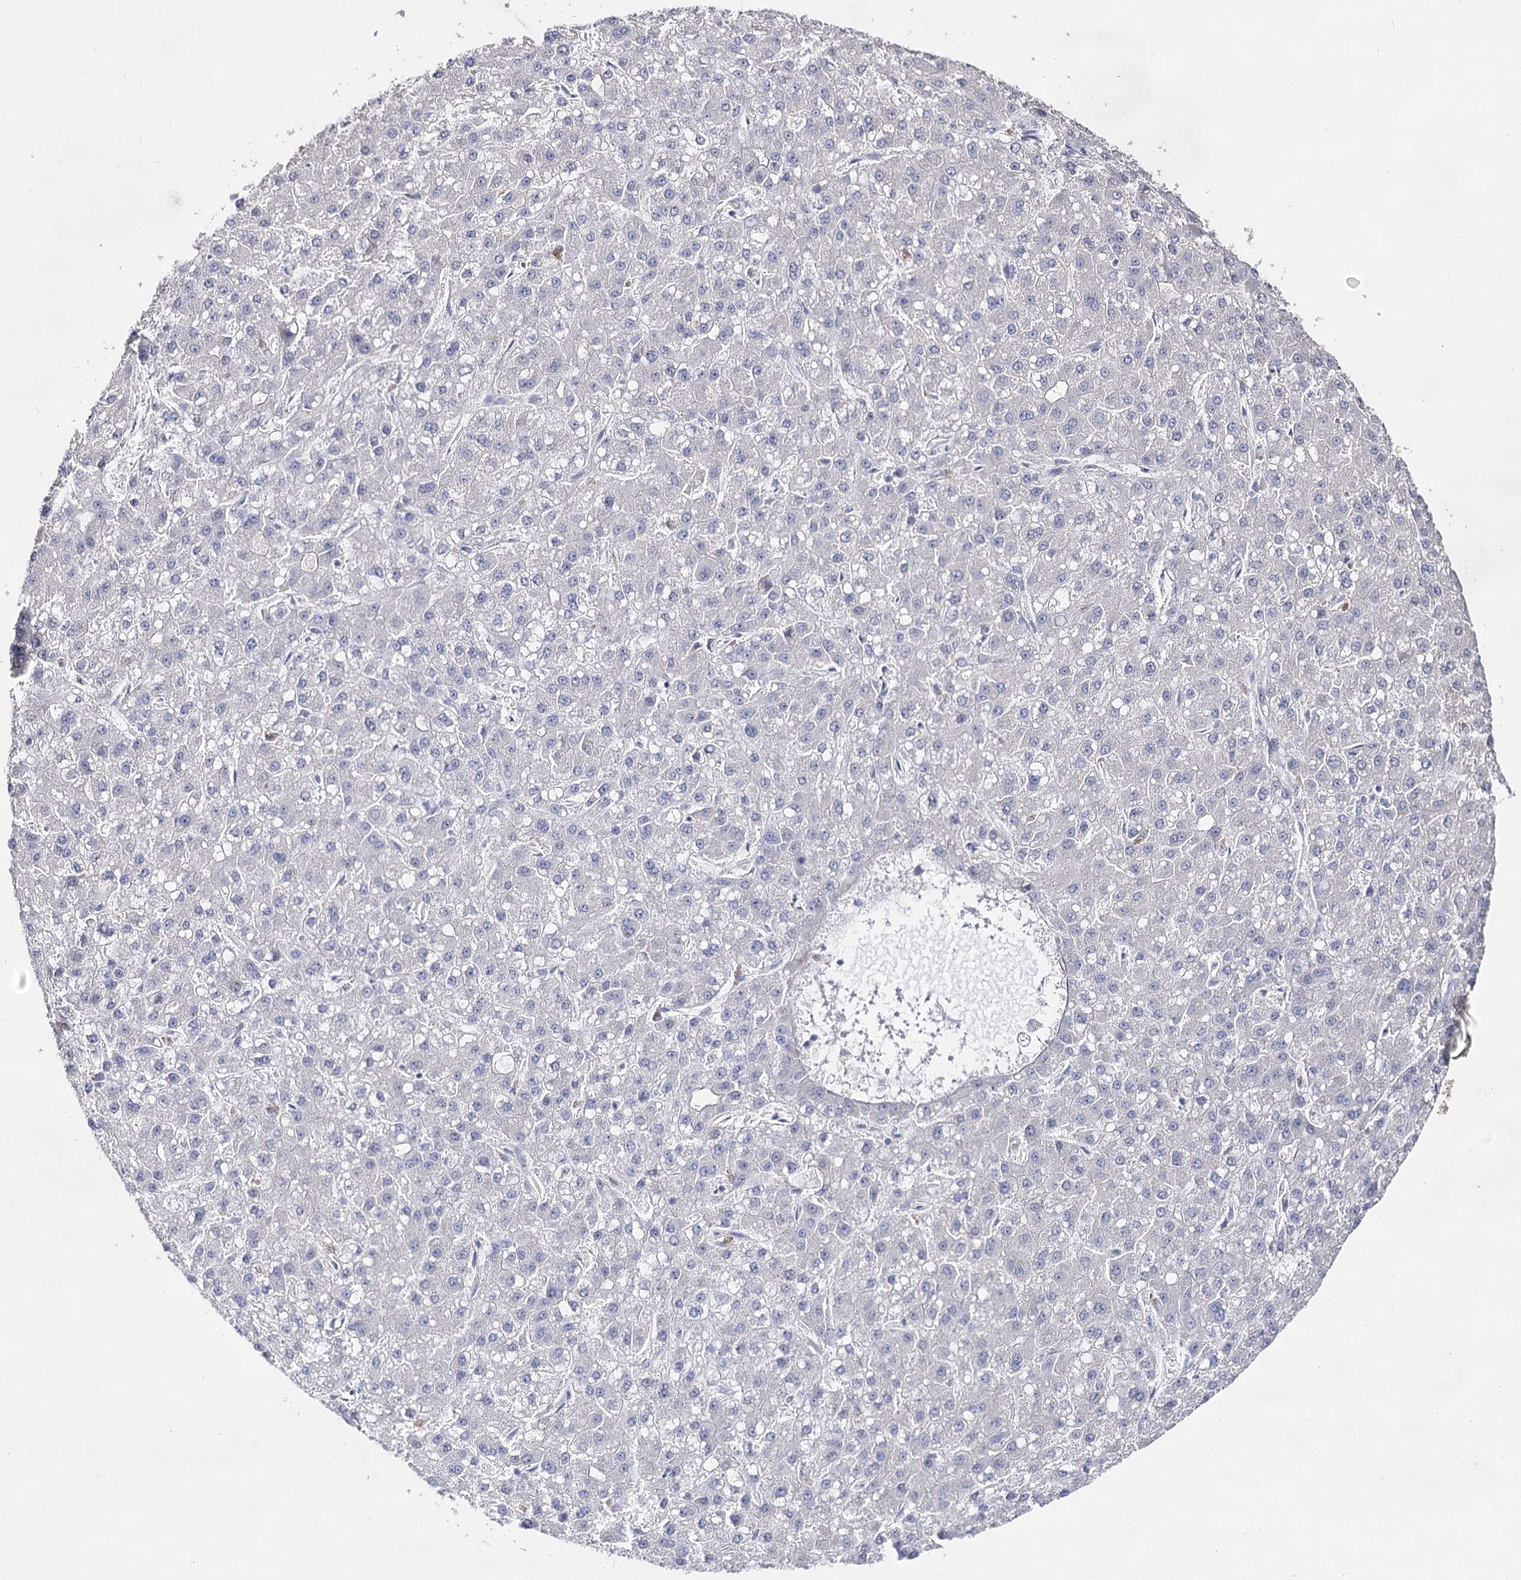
{"staining": {"intensity": "negative", "quantity": "none", "location": "none"}, "tissue": "liver cancer", "cell_type": "Tumor cells", "image_type": "cancer", "snomed": [{"axis": "morphology", "description": "Carcinoma, Hepatocellular, NOS"}, {"axis": "topography", "description": "Liver"}], "caption": "Image shows no significant protein expression in tumor cells of hepatocellular carcinoma (liver).", "gene": "NRAP", "patient": {"sex": "male", "age": 67}}